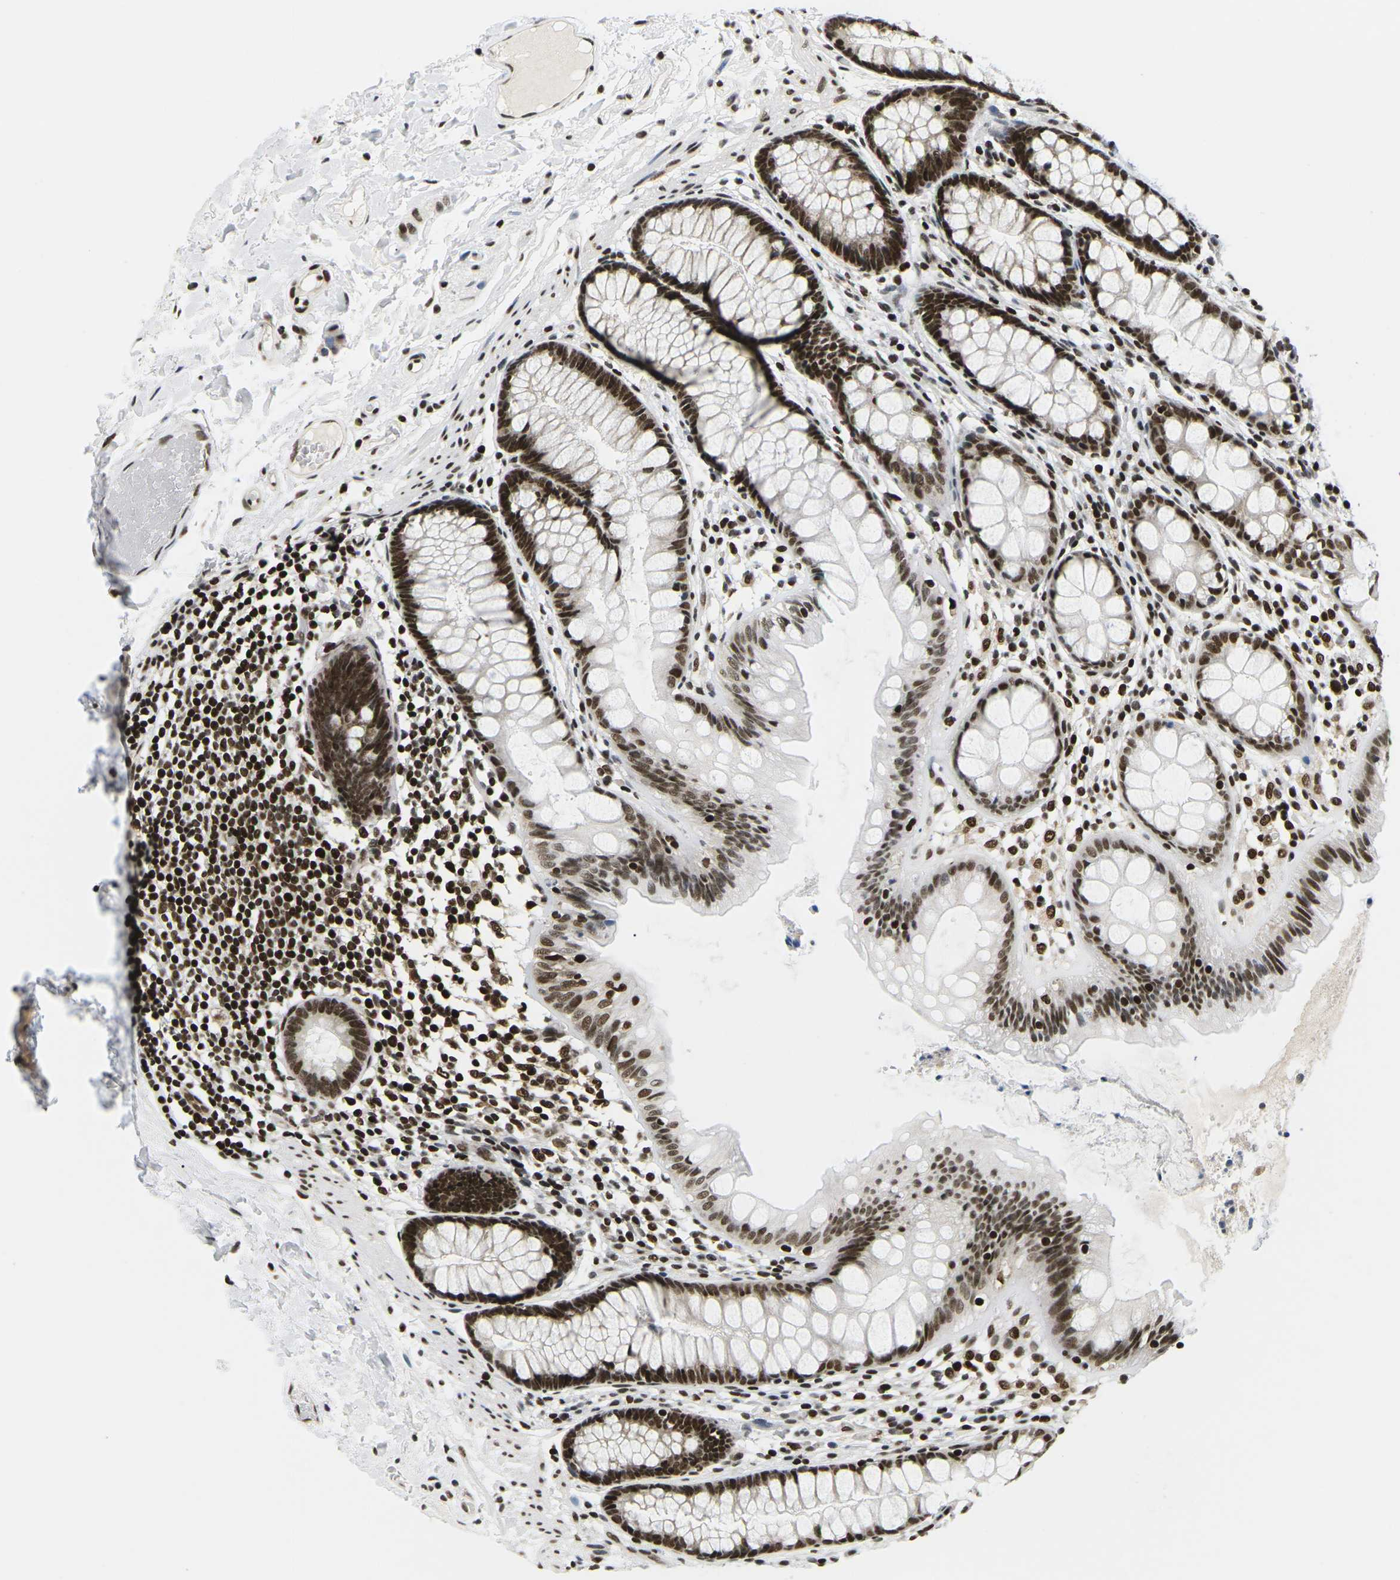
{"staining": {"intensity": "strong", "quantity": ">75%", "location": "nuclear"}, "tissue": "colon", "cell_type": "Endothelial cells", "image_type": "normal", "snomed": [{"axis": "morphology", "description": "Normal tissue, NOS"}, {"axis": "topography", "description": "Colon"}], "caption": "A histopathology image showing strong nuclear staining in approximately >75% of endothelial cells in normal colon, as visualized by brown immunohistochemical staining.", "gene": "CELF1", "patient": {"sex": "female", "age": 56}}